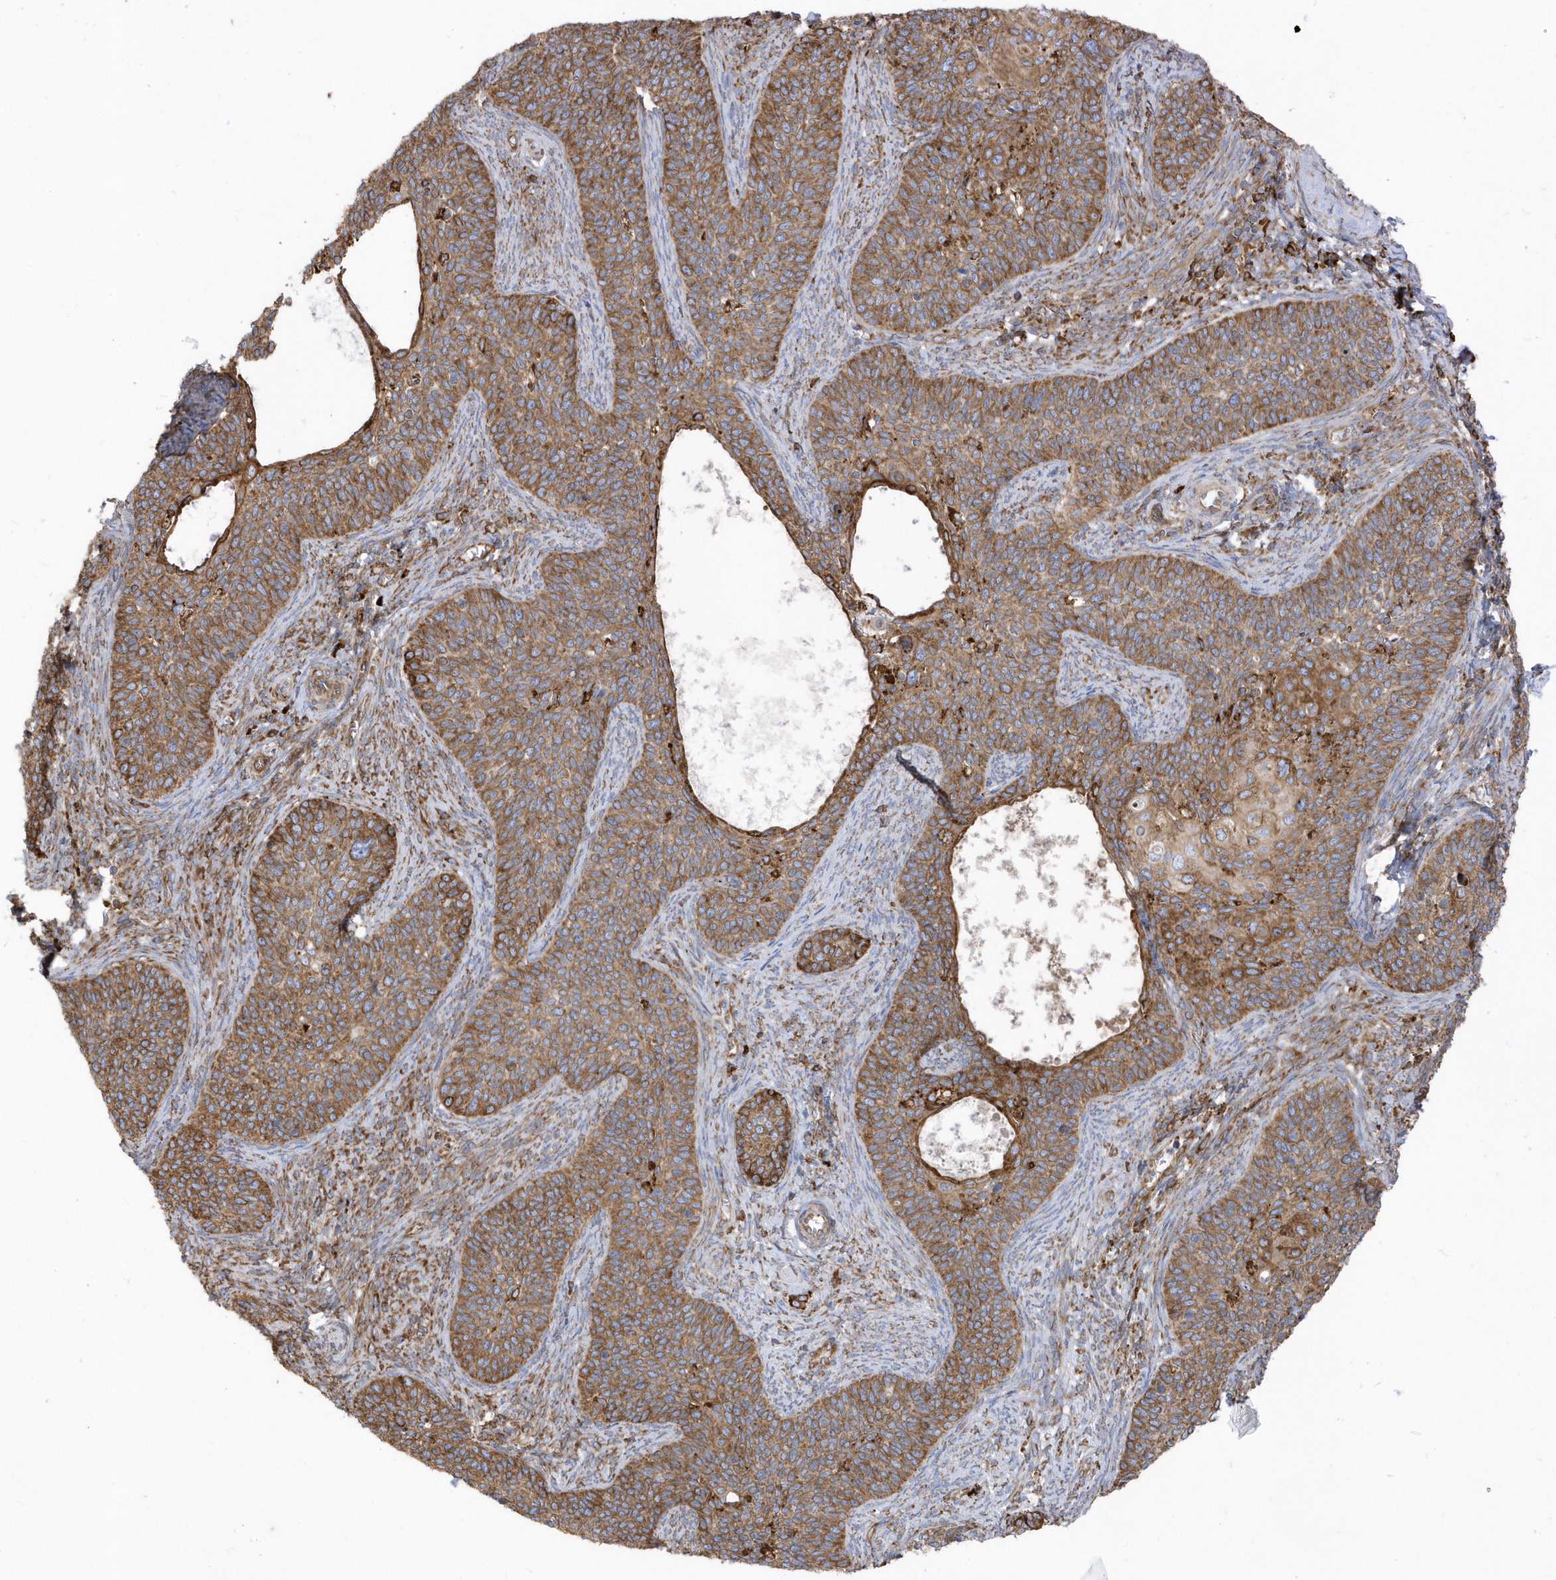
{"staining": {"intensity": "moderate", "quantity": ">75%", "location": "cytoplasmic/membranous"}, "tissue": "cervical cancer", "cell_type": "Tumor cells", "image_type": "cancer", "snomed": [{"axis": "morphology", "description": "Squamous cell carcinoma, NOS"}, {"axis": "topography", "description": "Cervix"}], "caption": "Moderate cytoplasmic/membranous protein positivity is appreciated in approximately >75% of tumor cells in squamous cell carcinoma (cervical). Nuclei are stained in blue.", "gene": "PDIA6", "patient": {"sex": "female", "age": 33}}